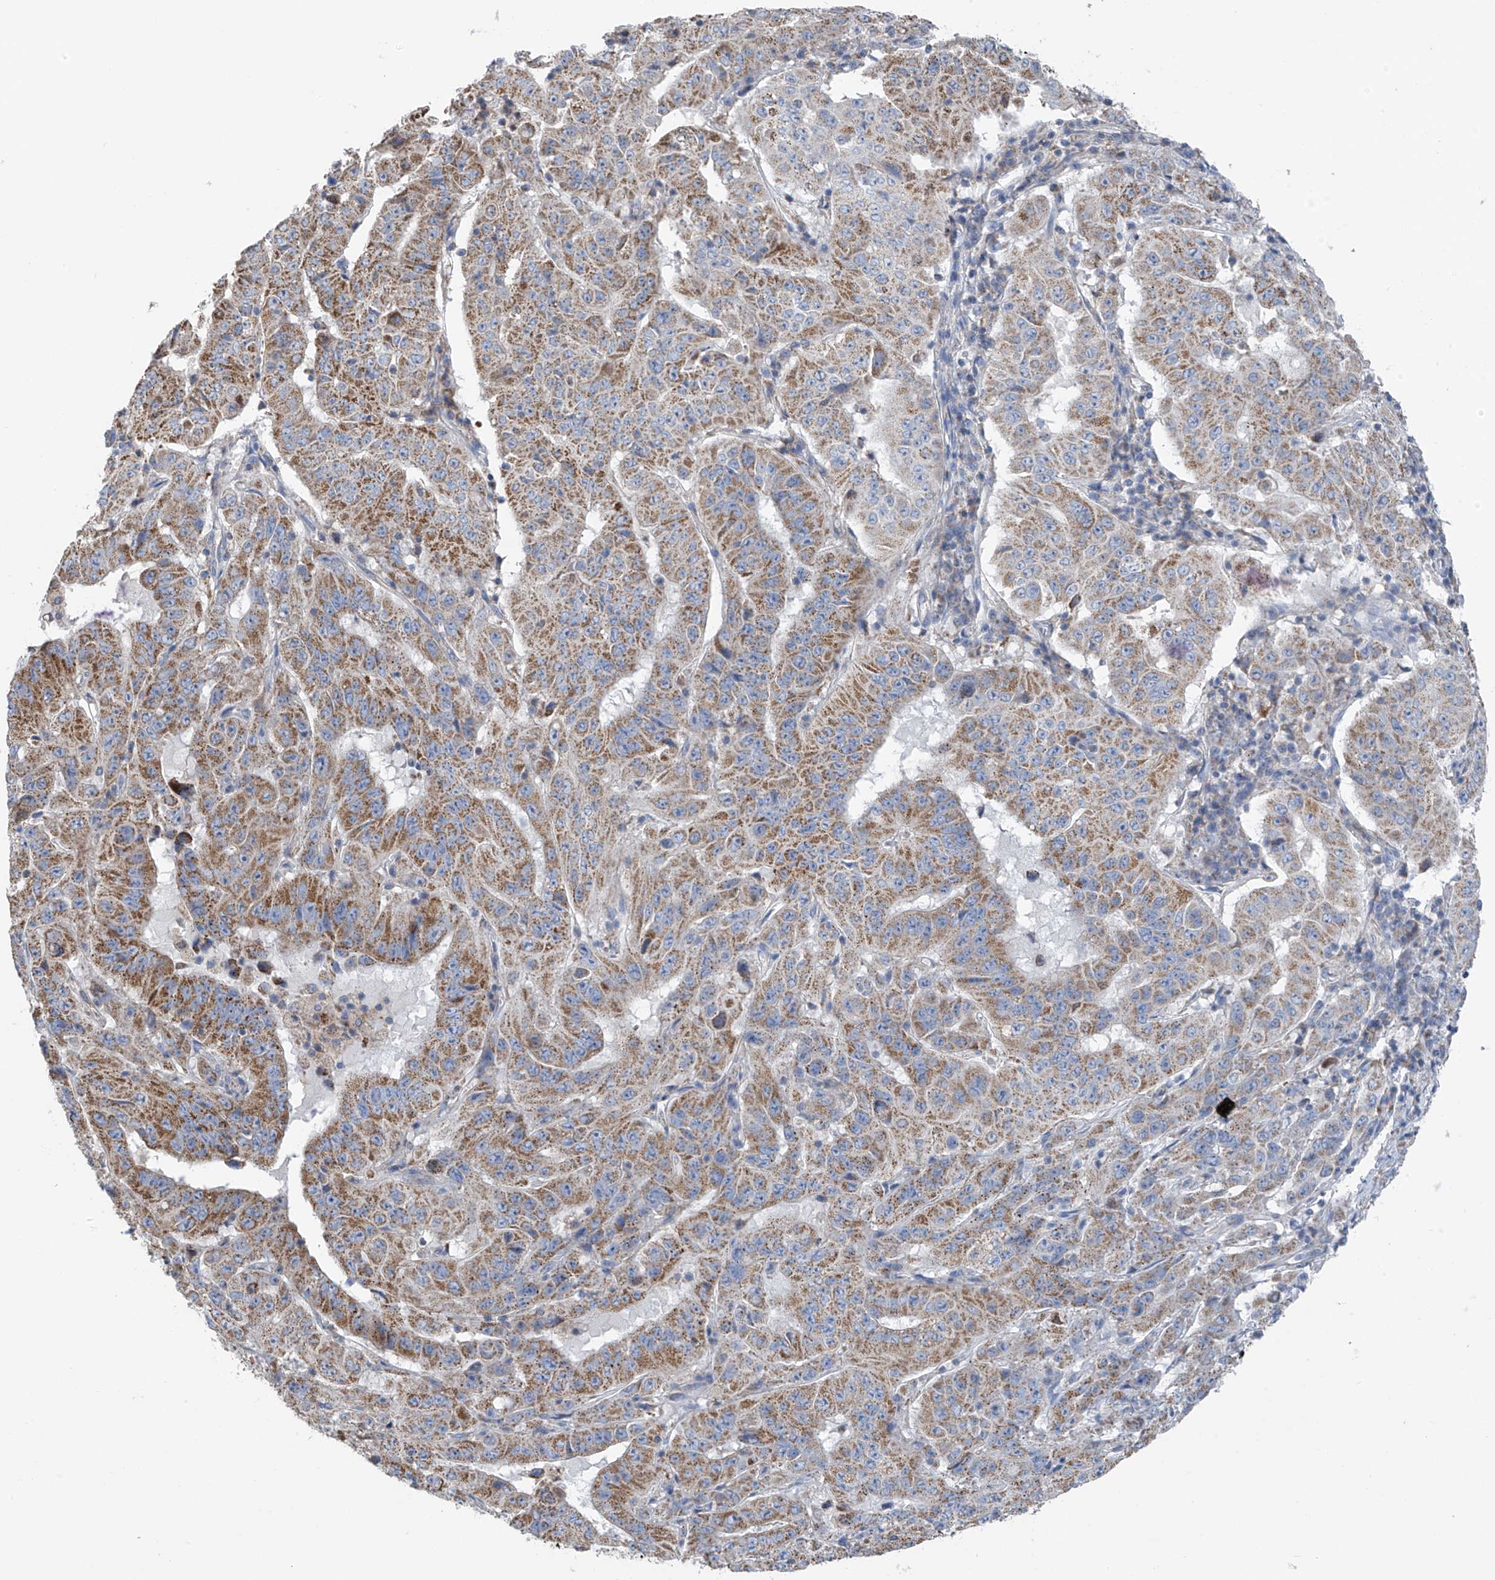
{"staining": {"intensity": "moderate", "quantity": ">75%", "location": "cytoplasmic/membranous"}, "tissue": "pancreatic cancer", "cell_type": "Tumor cells", "image_type": "cancer", "snomed": [{"axis": "morphology", "description": "Adenocarcinoma, NOS"}, {"axis": "topography", "description": "Pancreas"}], "caption": "About >75% of tumor cells in human pancreatic cancer exhibit moderate cytoplasmic/membranous protein staining as visualized by brown immunohistochemical staining.", "gene": "SYN3", "patient": {"sex": "male", "age": 63}}